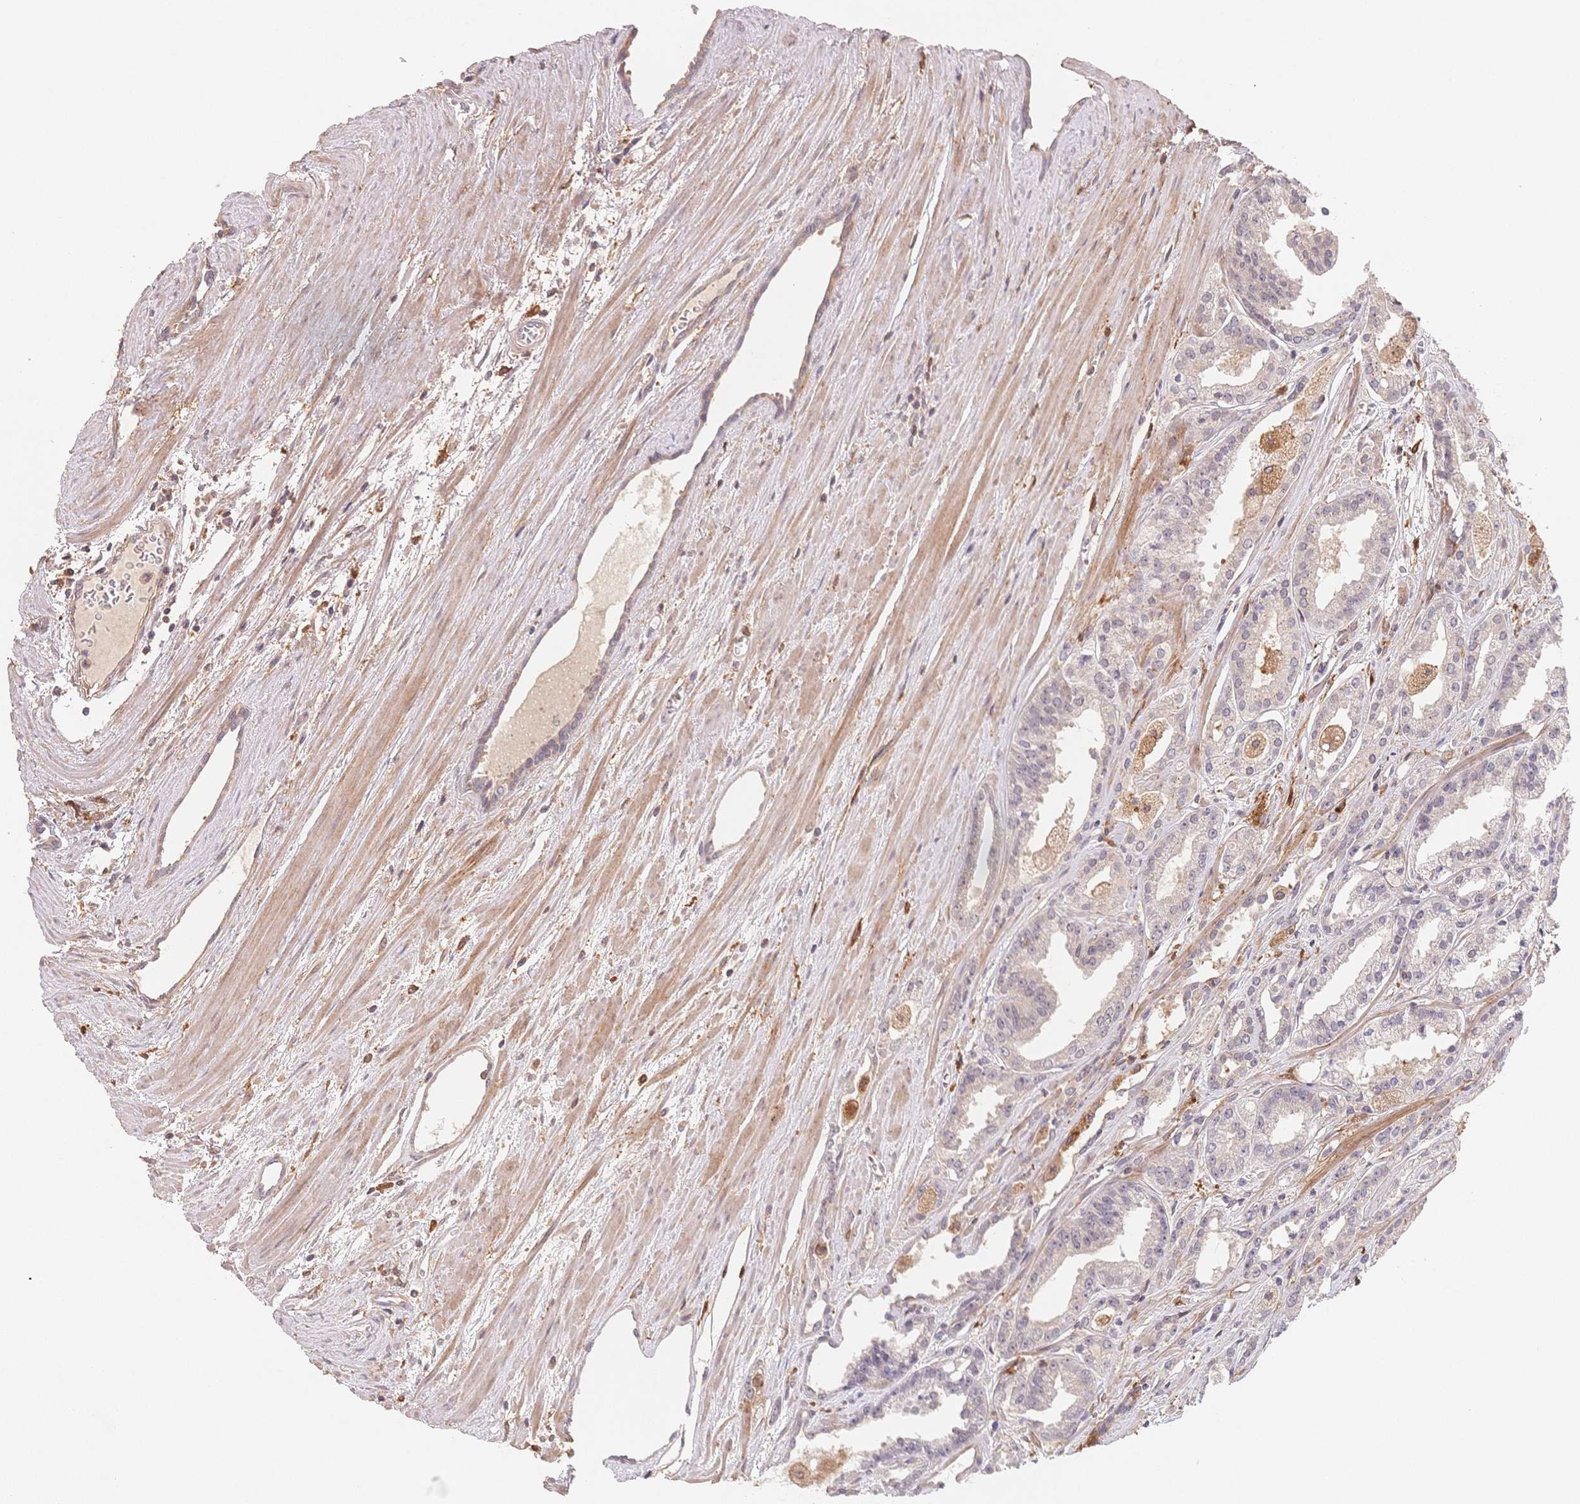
{"staining": {"intensity": "negative", "quantity": "none", "location": "none"}, "tissue": "prostate cancer", "cell_type": "Tumor cells", "image_type": "cancer", "snomed": [{"axis": "morphology", "description": "Adenocarcinoma, High grade"}, {"axis": "topography", "description": "Prostate"}], "caption": "An image of human prostate adenocarcinoma (high-grade) is negative for staining in tumor cells.", "gene": "C12orf75", "patient": {"sex": "male", "age": 68}}